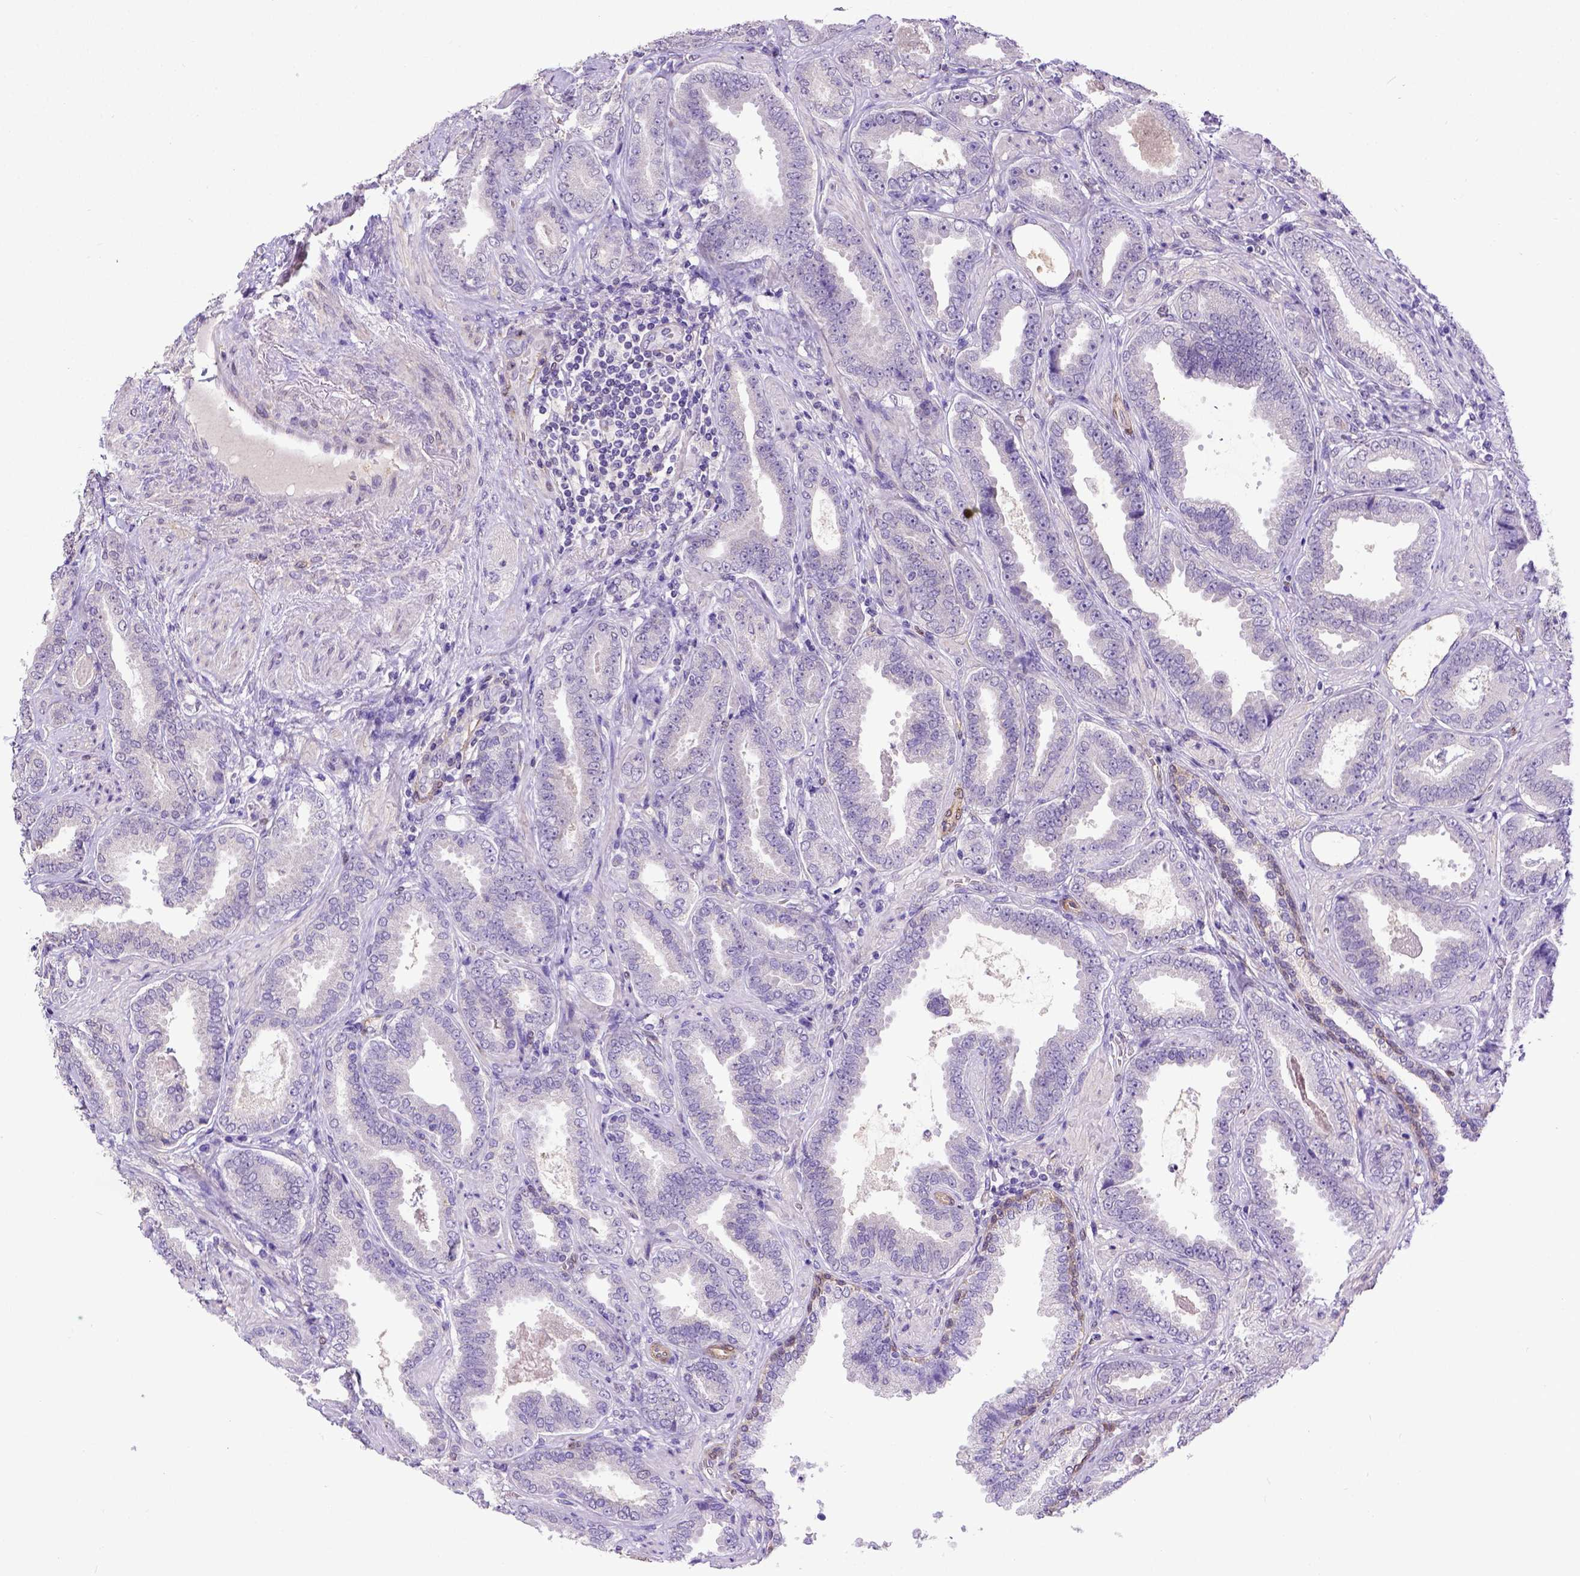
{"staining": {"intensity": "negative", "quantity": "none", "location": "none"}, "tissue": "prostate cancer", "cell_type": "Tumor cells", "image_type": "cancer", "snomed": [{"axis": "morphology", "description": "Adenocarcinoma, NOS"}, {"axis": "topography", "description": "Prostate"}], "caption": "Tumor cells are negative for brown protein staining in prostate cancer (adenocarcinoma). The staining was performed using DAB (3,3'-diaminobenzidine) to visualize the protein expression in brown, while the nuclei were stained in blue with hematoxylin (Magnification: 20x).", "gene": "BTN1A1", "patient": {"sex": "male", "age": 64}}